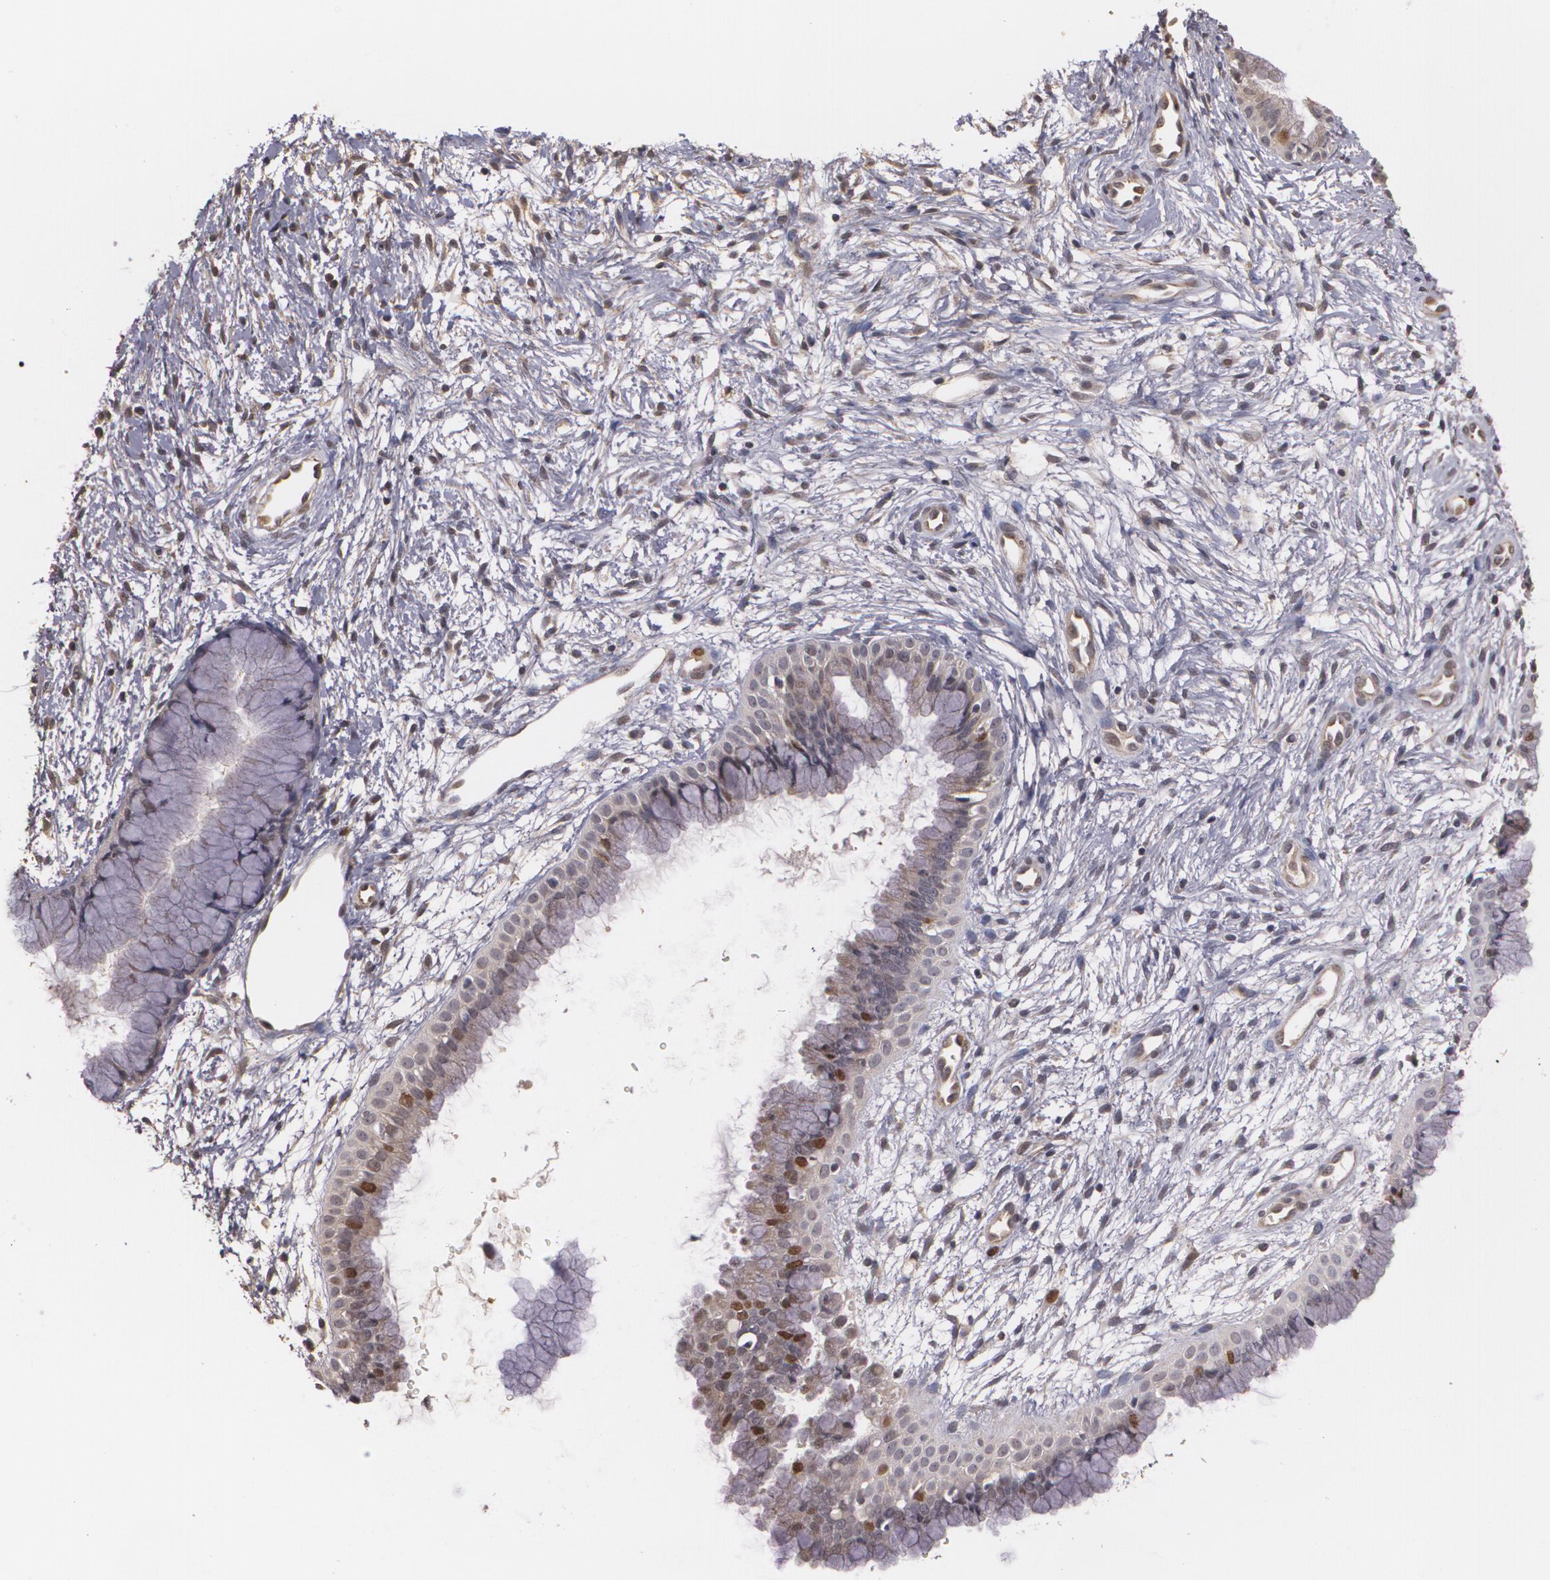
{"staining": {"intensity": "moderate", "quantity": "25%-75%", "location": "nuclear"}, "tissue": "cervix", "cell_type": "Glandular cells", "image_type": "normal", "snomed": [{"axis": "morphology", "description": "Normal tissue, NOS"}, {"axis": "topography", "description": "Cervix"}], "caption": "An immunohistochemistry (IHC) photomicrograph of normal tissue is shown. Protein staining in brown labels moderate nuclear positivity in cervix within glandular cells.", "gene": "BRCA1", "patient": {"sex": "female", "age": 39}}